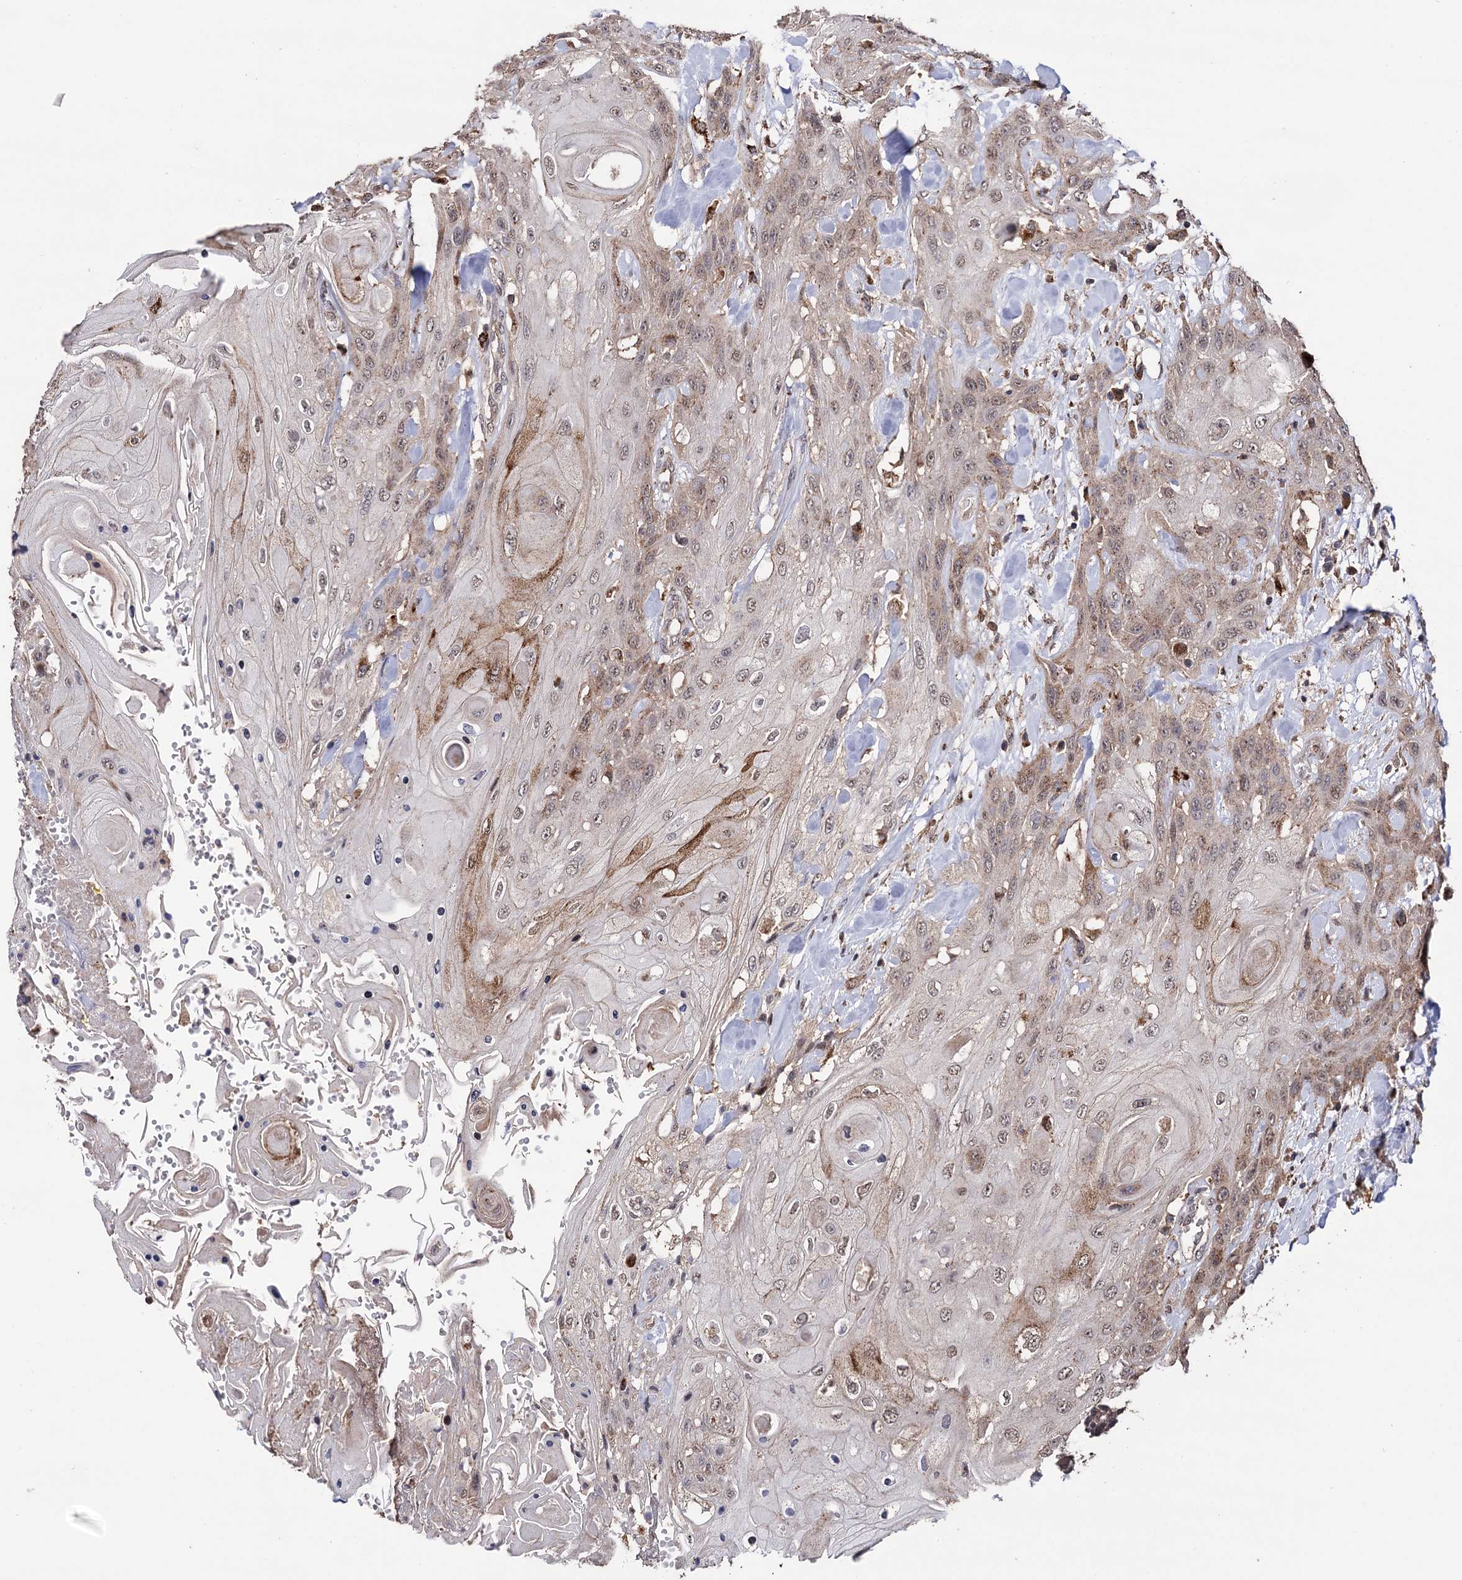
{"staining": {"intensity": "weak", "quantity": "25%-75%", "location": "cytoplasmic/membranous,nuclear"}, "tissue": "head and neck cancer", "cell_type": "Tumor cells", "image_type": "cancer", "snomed": [{"axis": "morphology", "description": "Squamous cell carcinoma, NOS"}, {"axis": "topography", "description": "Head-Neck"}], "caption": "IHC (DAB (3,3'-diaminobenzidine)) staining of human head and neck cancer (squamous cell carcinoma) reveals weak cytoplasmic/membranous and nuclear protein staining in approximately 25%-75% of tumor cells.", "gene": "MICAL2", "patient": {"sex": "female", "age": 43}}